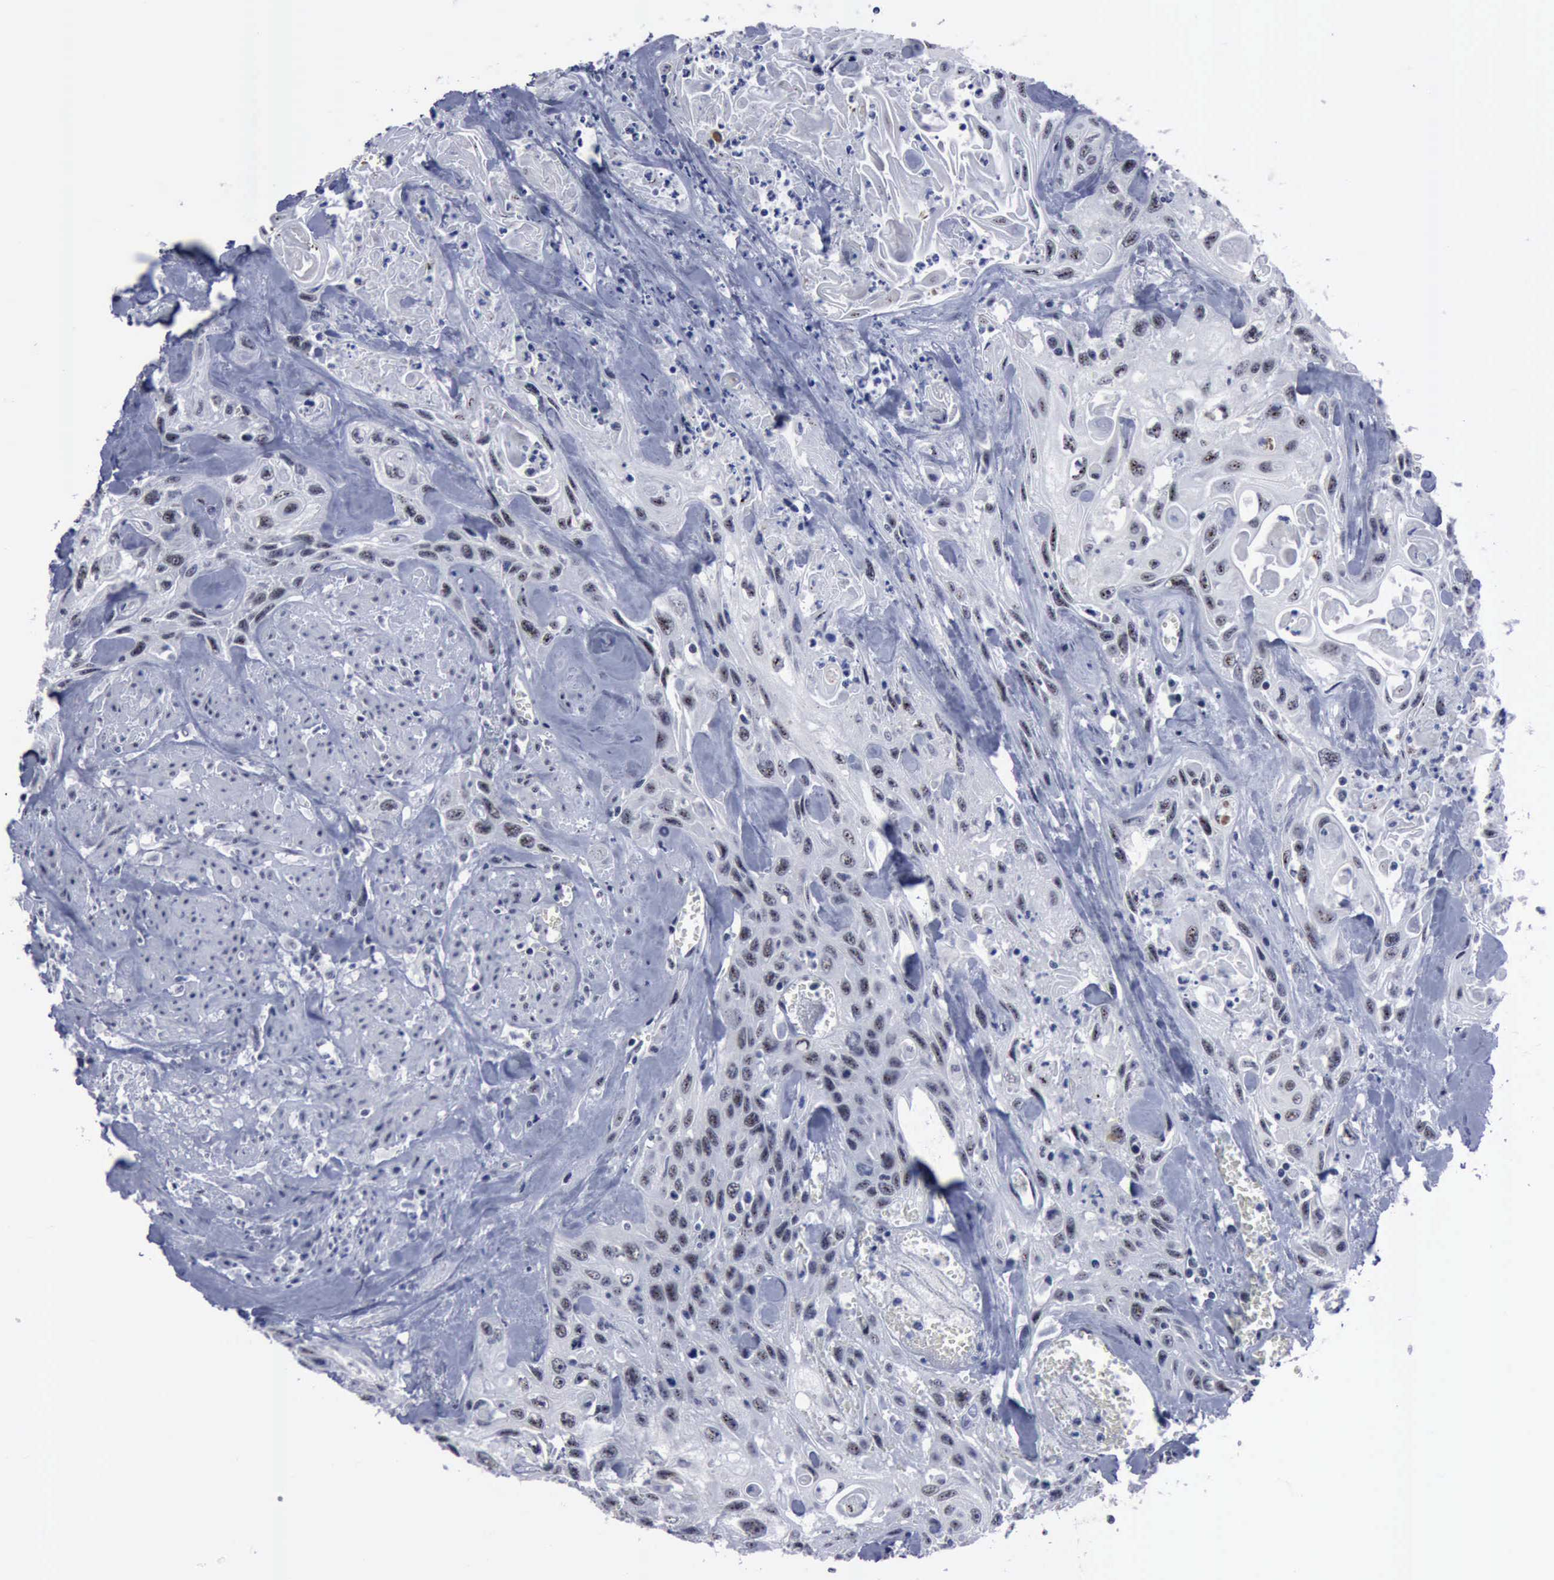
{"staining": {"intensity": "negative", "quantity": "none", "location": "none"}, "tissue": "urothelial cancer", "cell_type": "Tumor cells", "image_type": "cancer", "snomed": [{"axis": "morphology", "description": "Urothelial carcinoma, High grade"}, {"axis": "topography", "description": "Urinary bladder"}], "caption": "The micrograph exhibits no staining of tumor cells in urothelial carcinoma (high-grade).", "gene": "BRD1", "patient": {"sex": "female", "age": 84}}